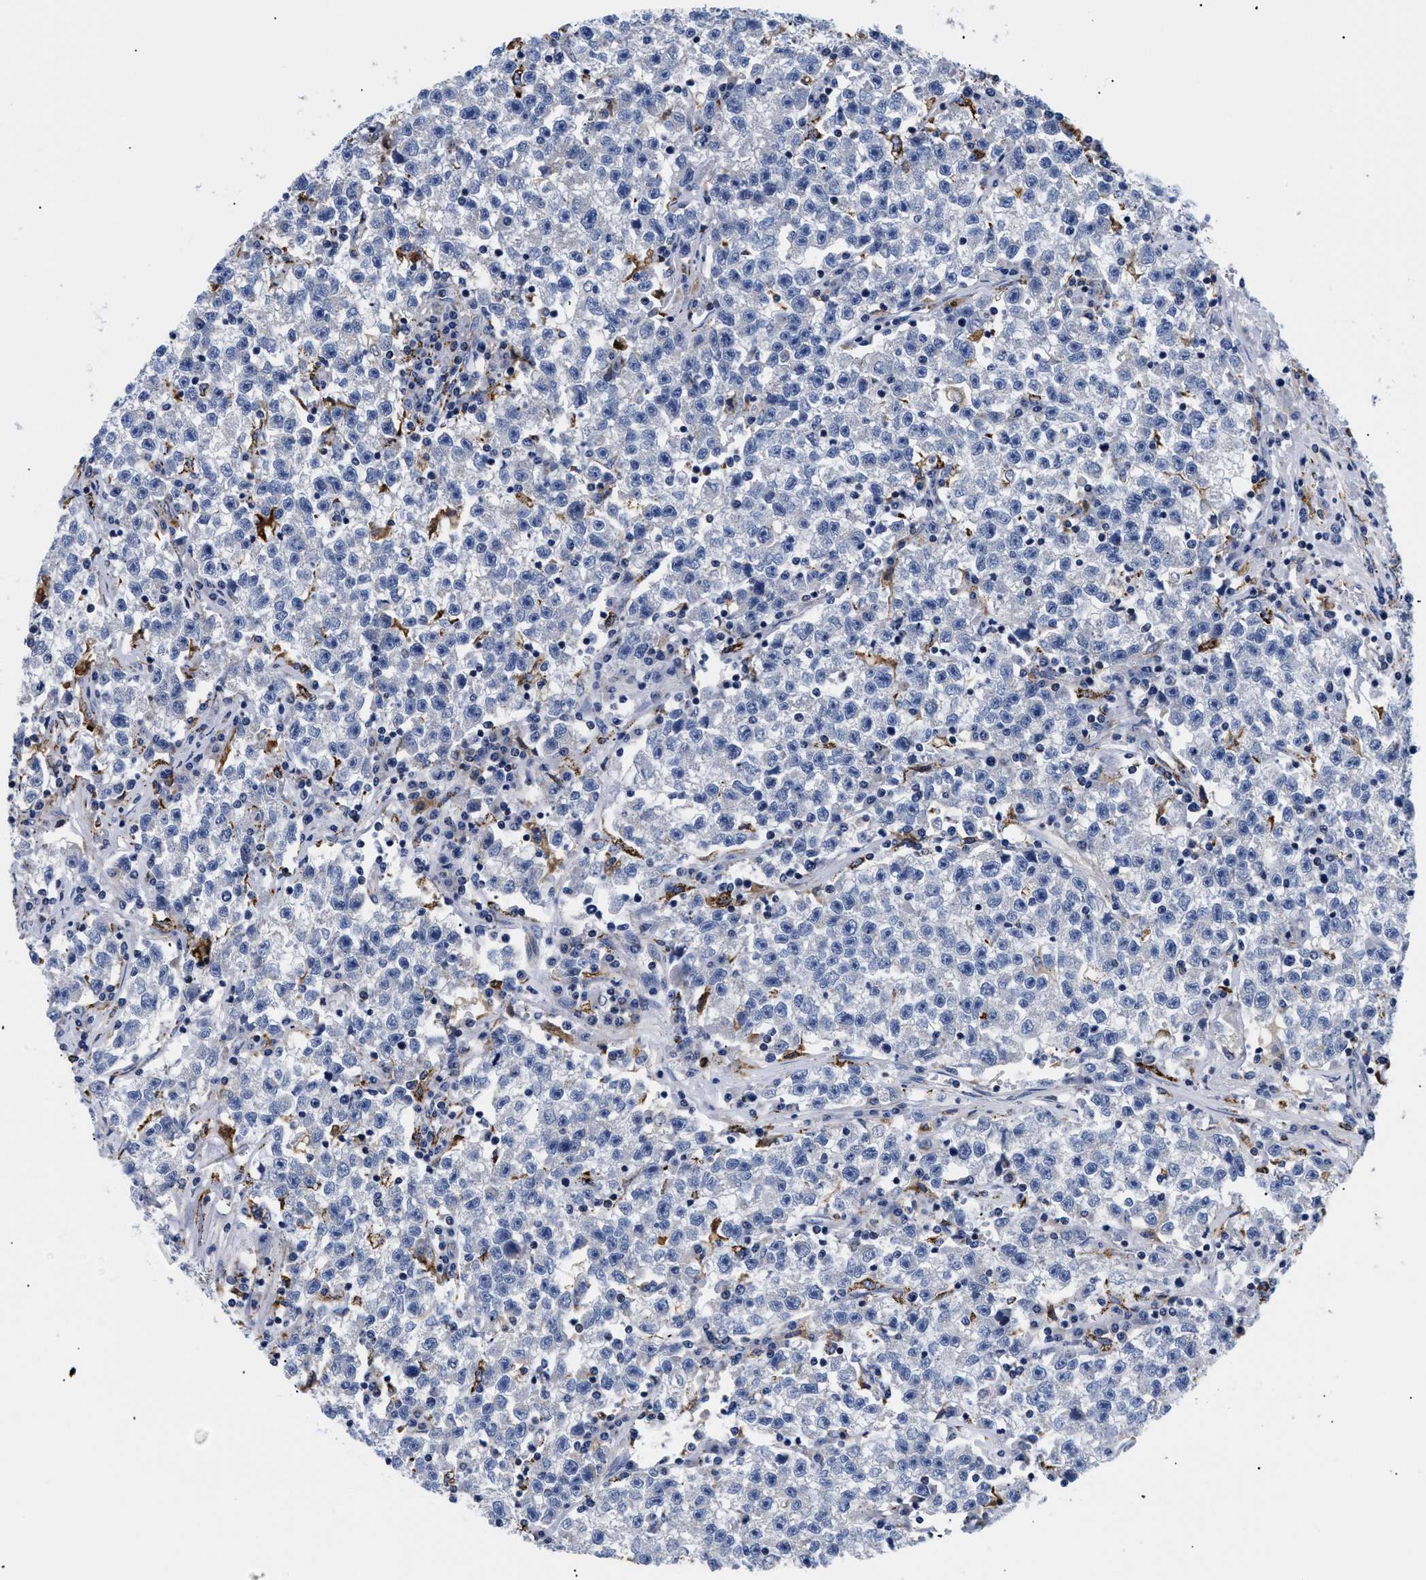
{"staining": {"intensity": "negative", "quantity": "none", "location": "none"}, "tissue": "testis cancer", "cell_type": "Tumor cells", "image_type": "cancer", "snomed": [{"axis": "morphology", "description": "Seminoma, NOS"}, {"axis": "topography", "description": "Testis"}], "caption": "Immunohistochemical staining of testis cancer exhibits no significant expression in tumor cells.", "gene": "GPR149", "patient": {"sex": "male", "age": 22}}